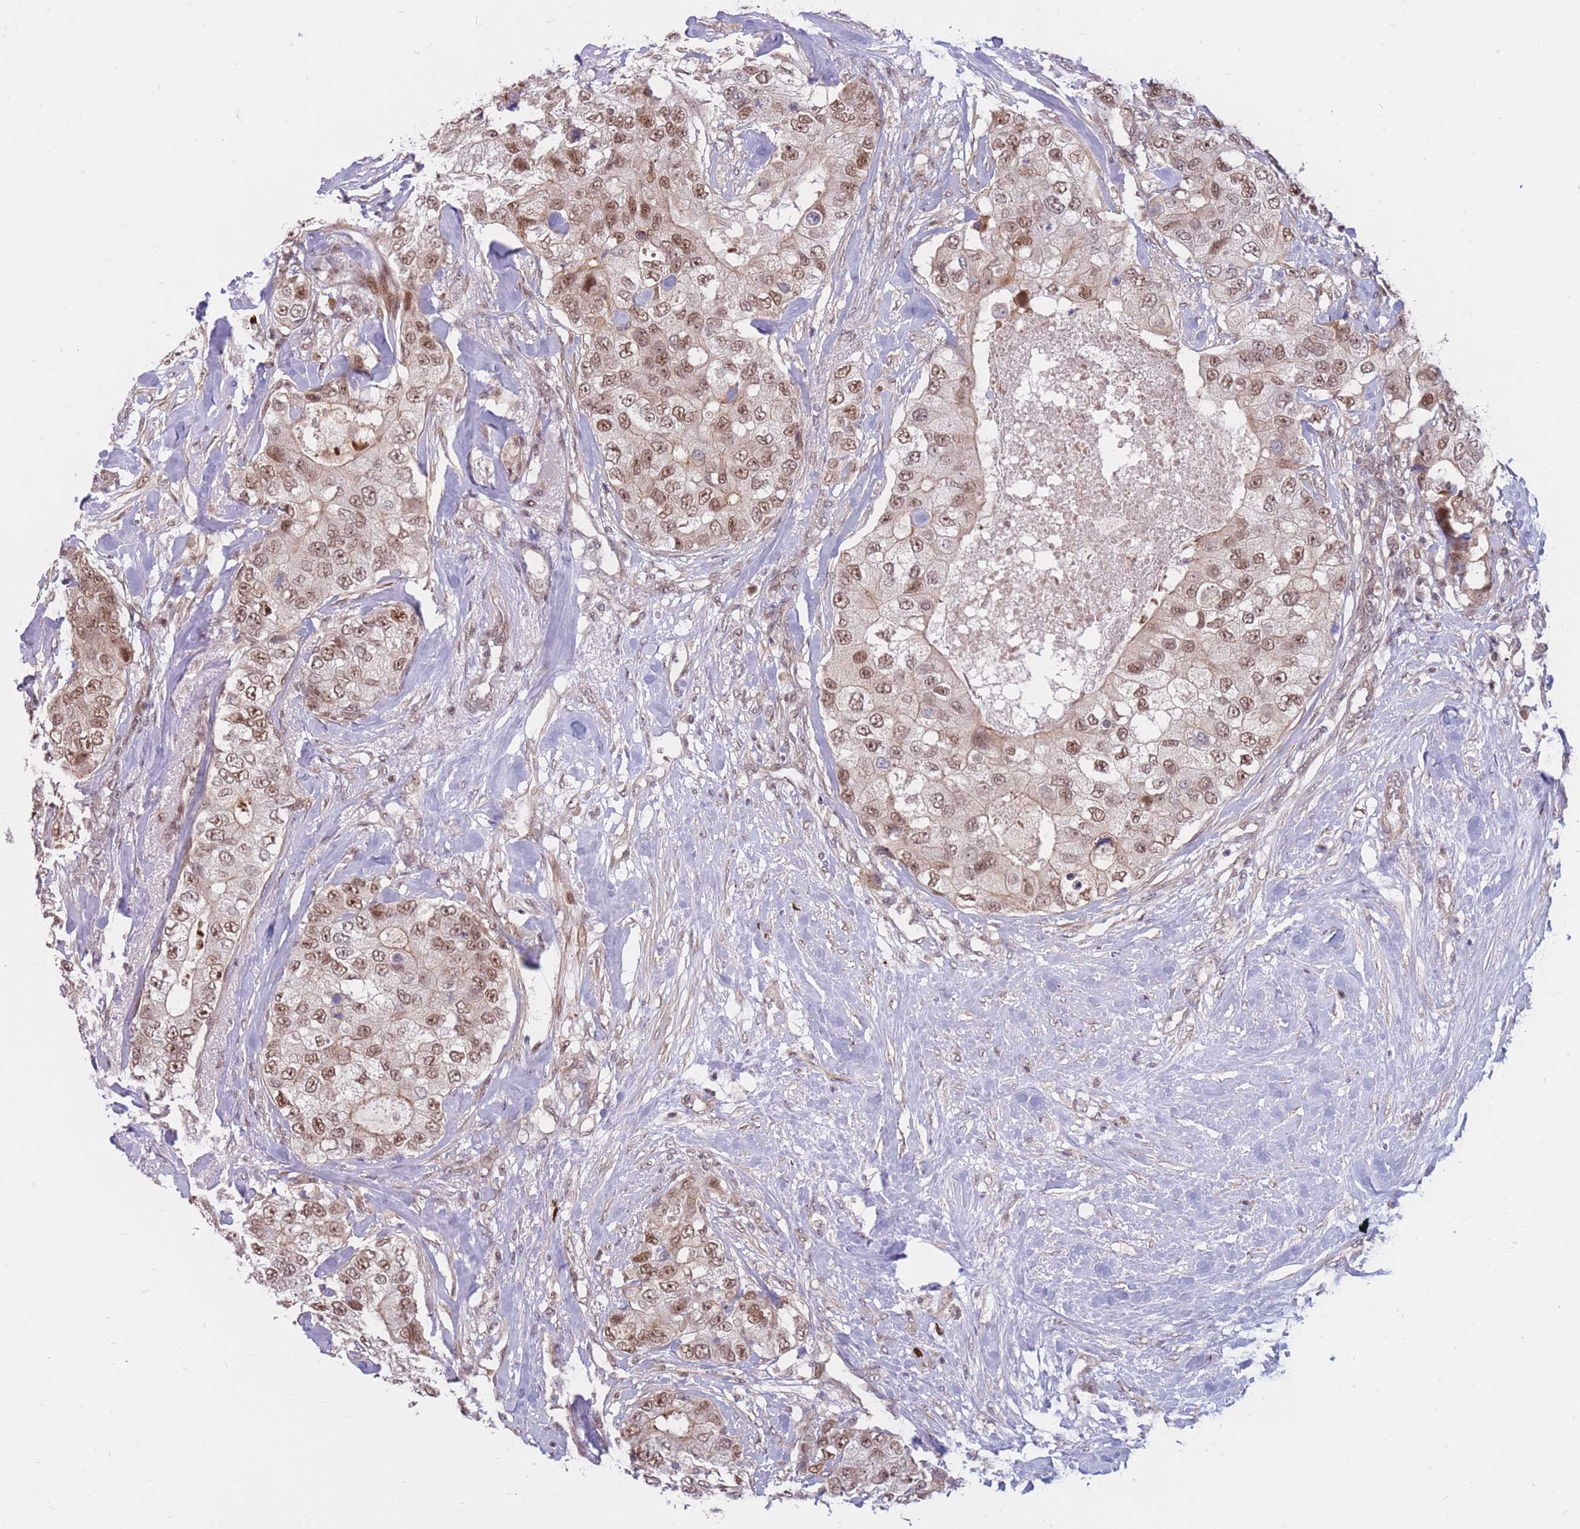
{"staining": {"intensity": "moderate", "quantity": ">75%", "location": "nuclear"}, "tissue": "breast cancer", "cell_type": "Tumor cells", "image_type": "cancer", "snomed": [{"axis": "morphology", "description": "Duct carcinoma"}, {"axis": "topography", "description": "Breast"}], "caption": "Protein expression analysis of human breast cancer reveals moderate nuclear expression in approximately >75% of tumor cells.", "gene": "ERICH6B", "patient": {"sex": "female", "age": 62}}